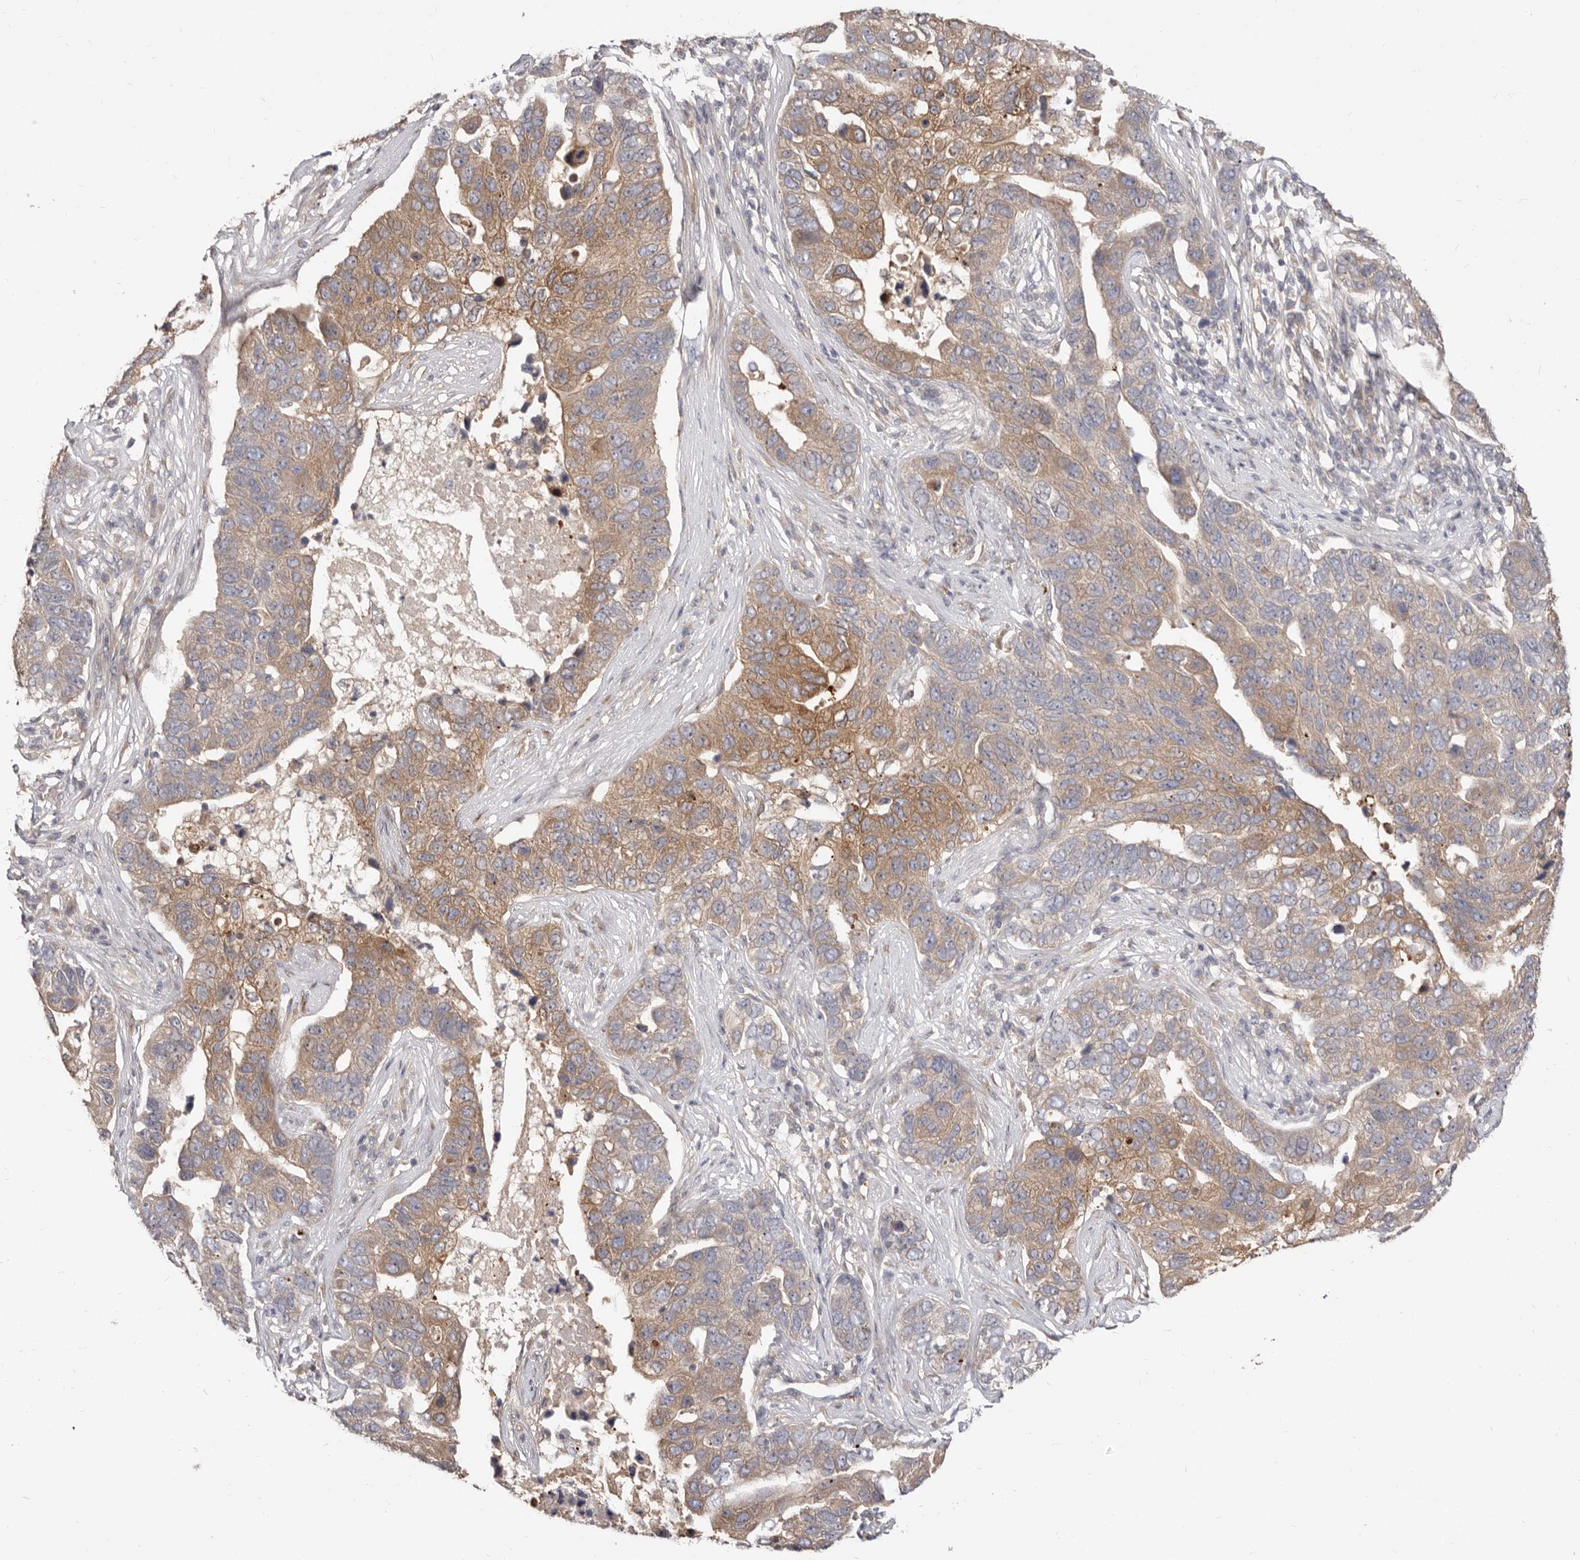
{"staining": {"intensity": "moderate", "quantity": ">75%", "location": "cytoplasmic/membranous"}, "tissue": "pancreatic cancer", "cell_type": "Tumor cells", "image_type": "cancer", "snomed": [{"axis": "morphology", "description": "Adenocarcinoma, NOS"}, {"axis": "topography", "description": "Pancreas"}], "caption": "Protein positivity by immunohistochemistry (IHC) exhibits moderate cytoplasmic/membranous positivity in approximately >75% of tumor cells in pancreatic cancer.", "gene": "TC2N", "patient": {"sex": "female", "age": 61}}